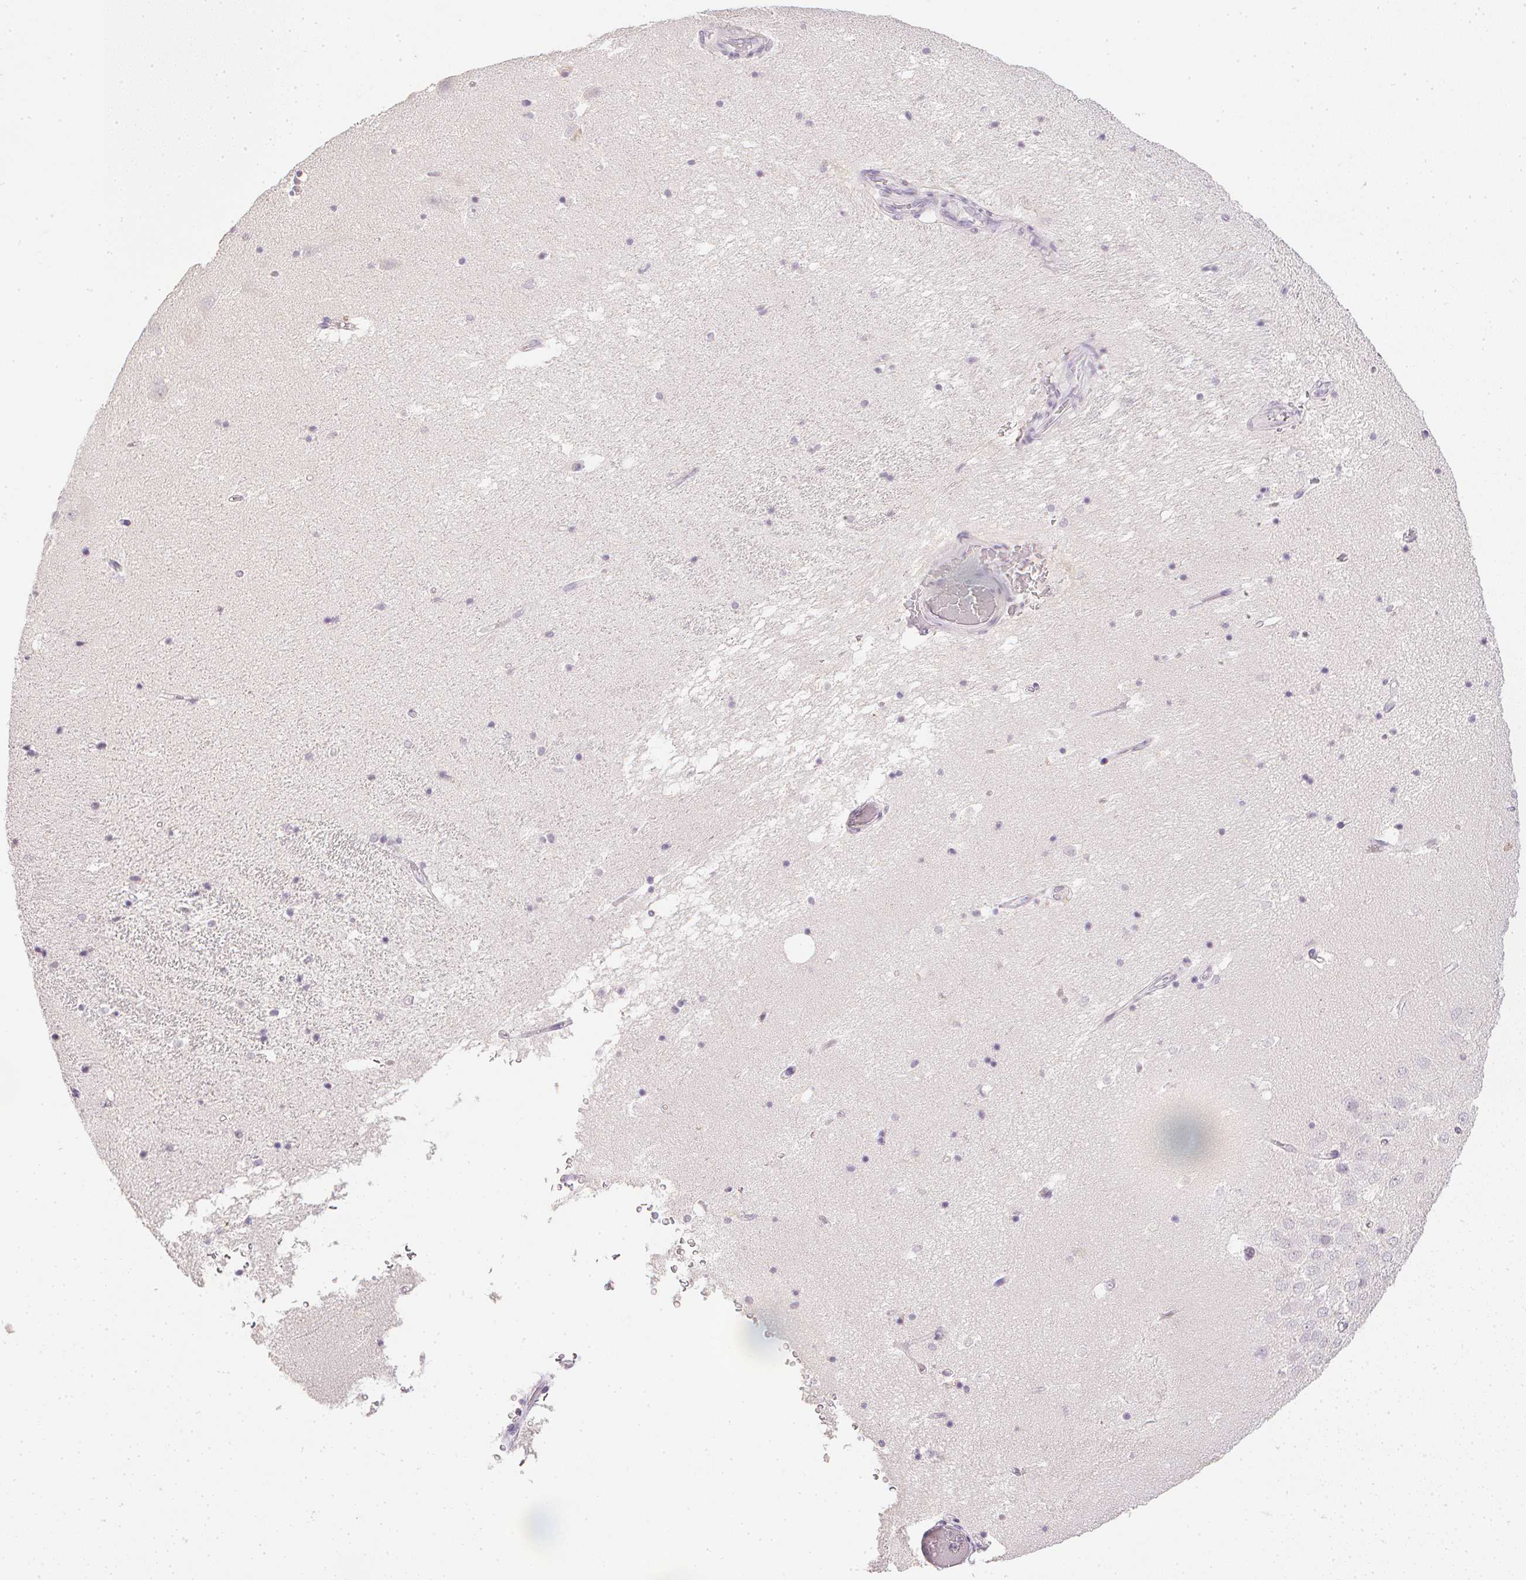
{"staining": {"intensity": "negative", "quantity": "none", "location": "none"}, "tissue": "hippocampus", "cell_type": "Glial cells", "image_type": "normal", "snomed": [{"axis": "morphology", "description": "Normal tissue, NOS"}, {"axis": "topography", "description": "Hippocampus"}], "caption": "IHC histopathology image of unremarkable human hippocampus stained for a protein (brown), which reveals no staining in glial cells.", "gene": "PPY", "patient": {"sex": "male", "age": 58}}